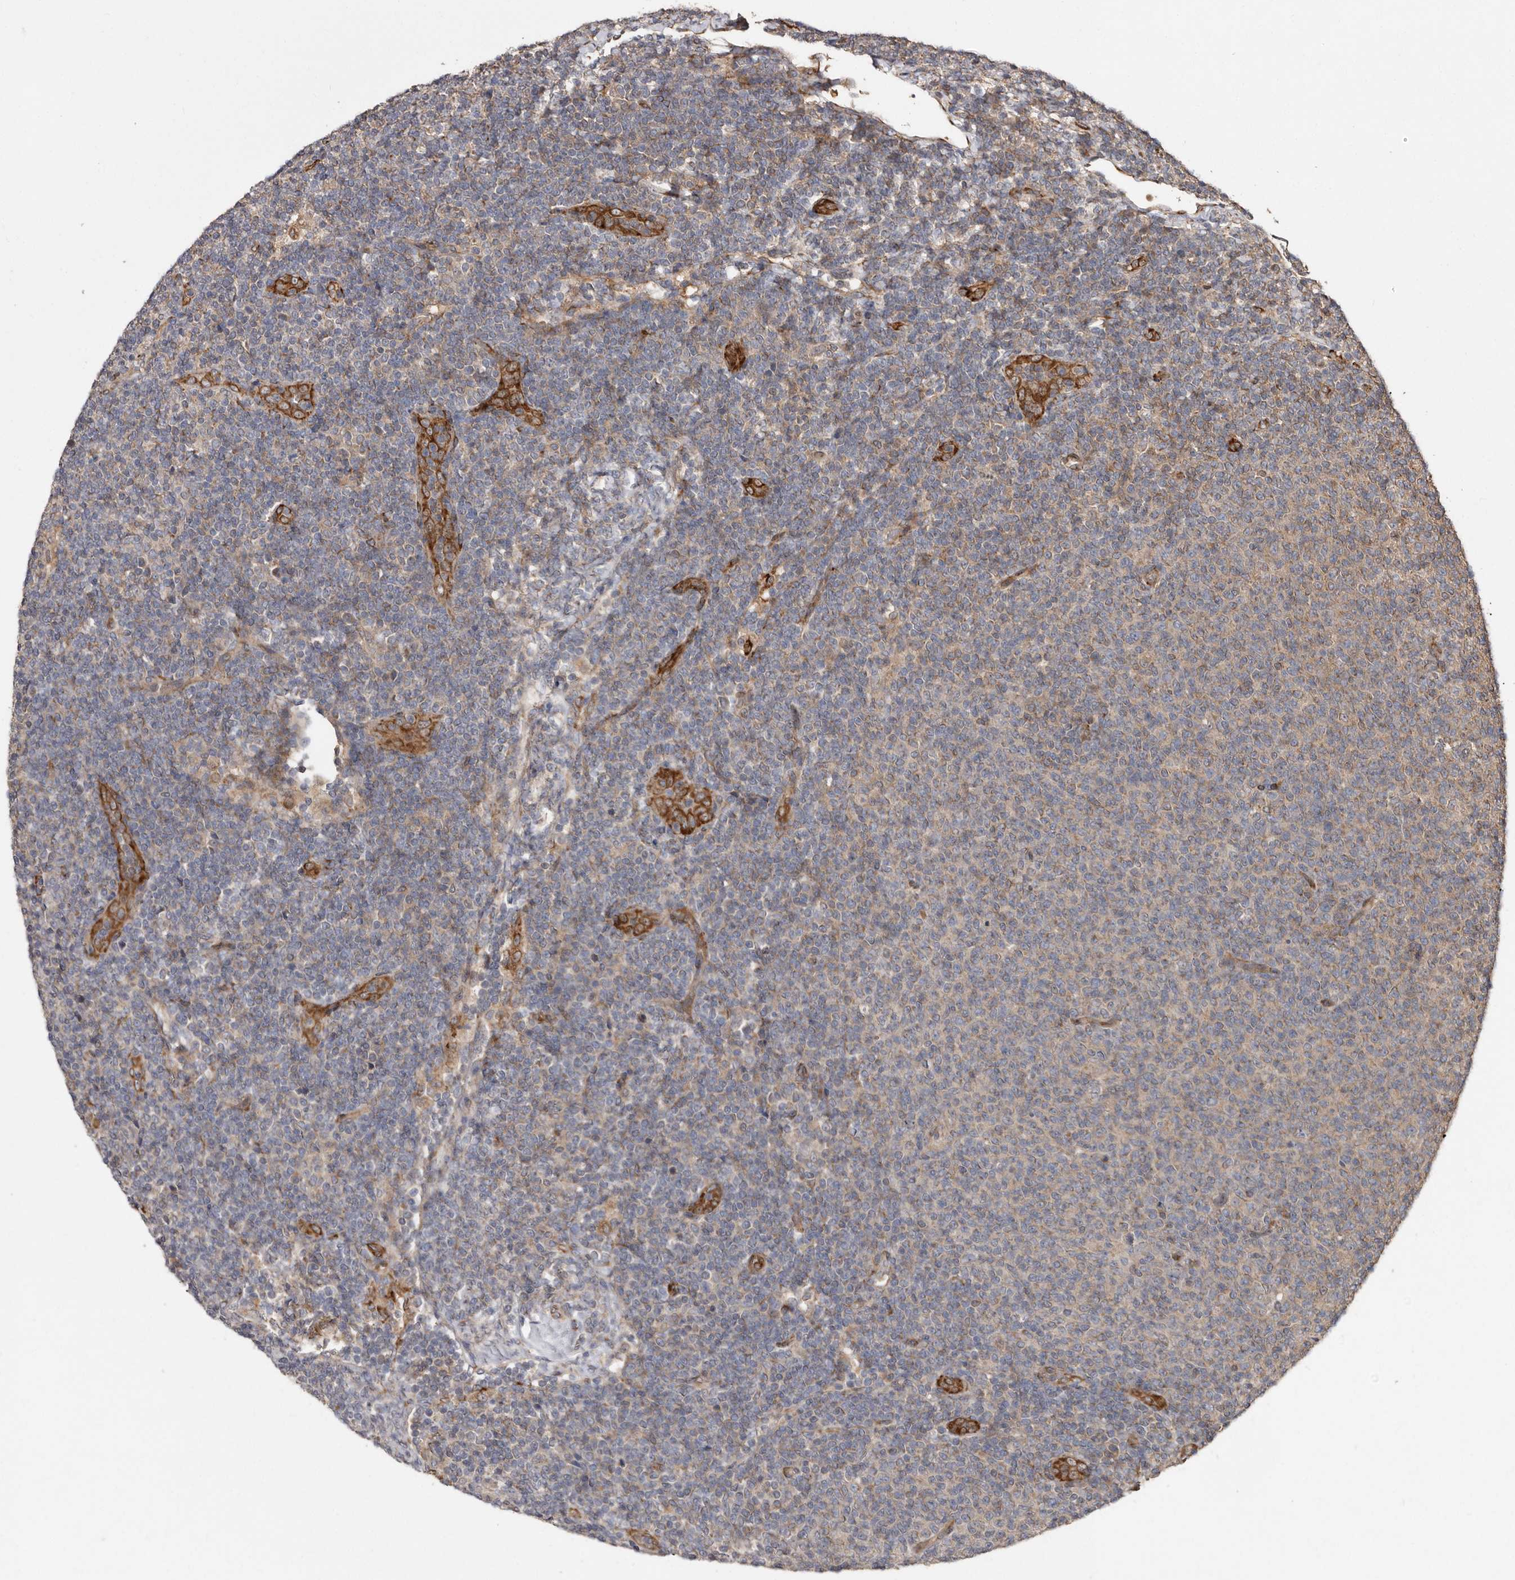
{"staining": {"intensity": "weak", "quantity": ">75%", "location": "cytoplasmic/membranous"}, "tissue": "lymphoma", "cell_type": "Tumor cells", "image_type": "cancer", "snomed": [{"axis": "morphology", "description": "Malignant lymphoma, non-Hodgkin's type, Low grade"}, {"axis": "topography", "description": "Lymph node"}], "caption": "An IHC image of tumor tissue is shown. Protein staining in brown labels weak cytoplasmic/membranous positivity in lymphoma within tumor cells. Nuclei are stained in blue.", "gene": "FLAD1", "patient": {"sex": "male", "age": 66}}